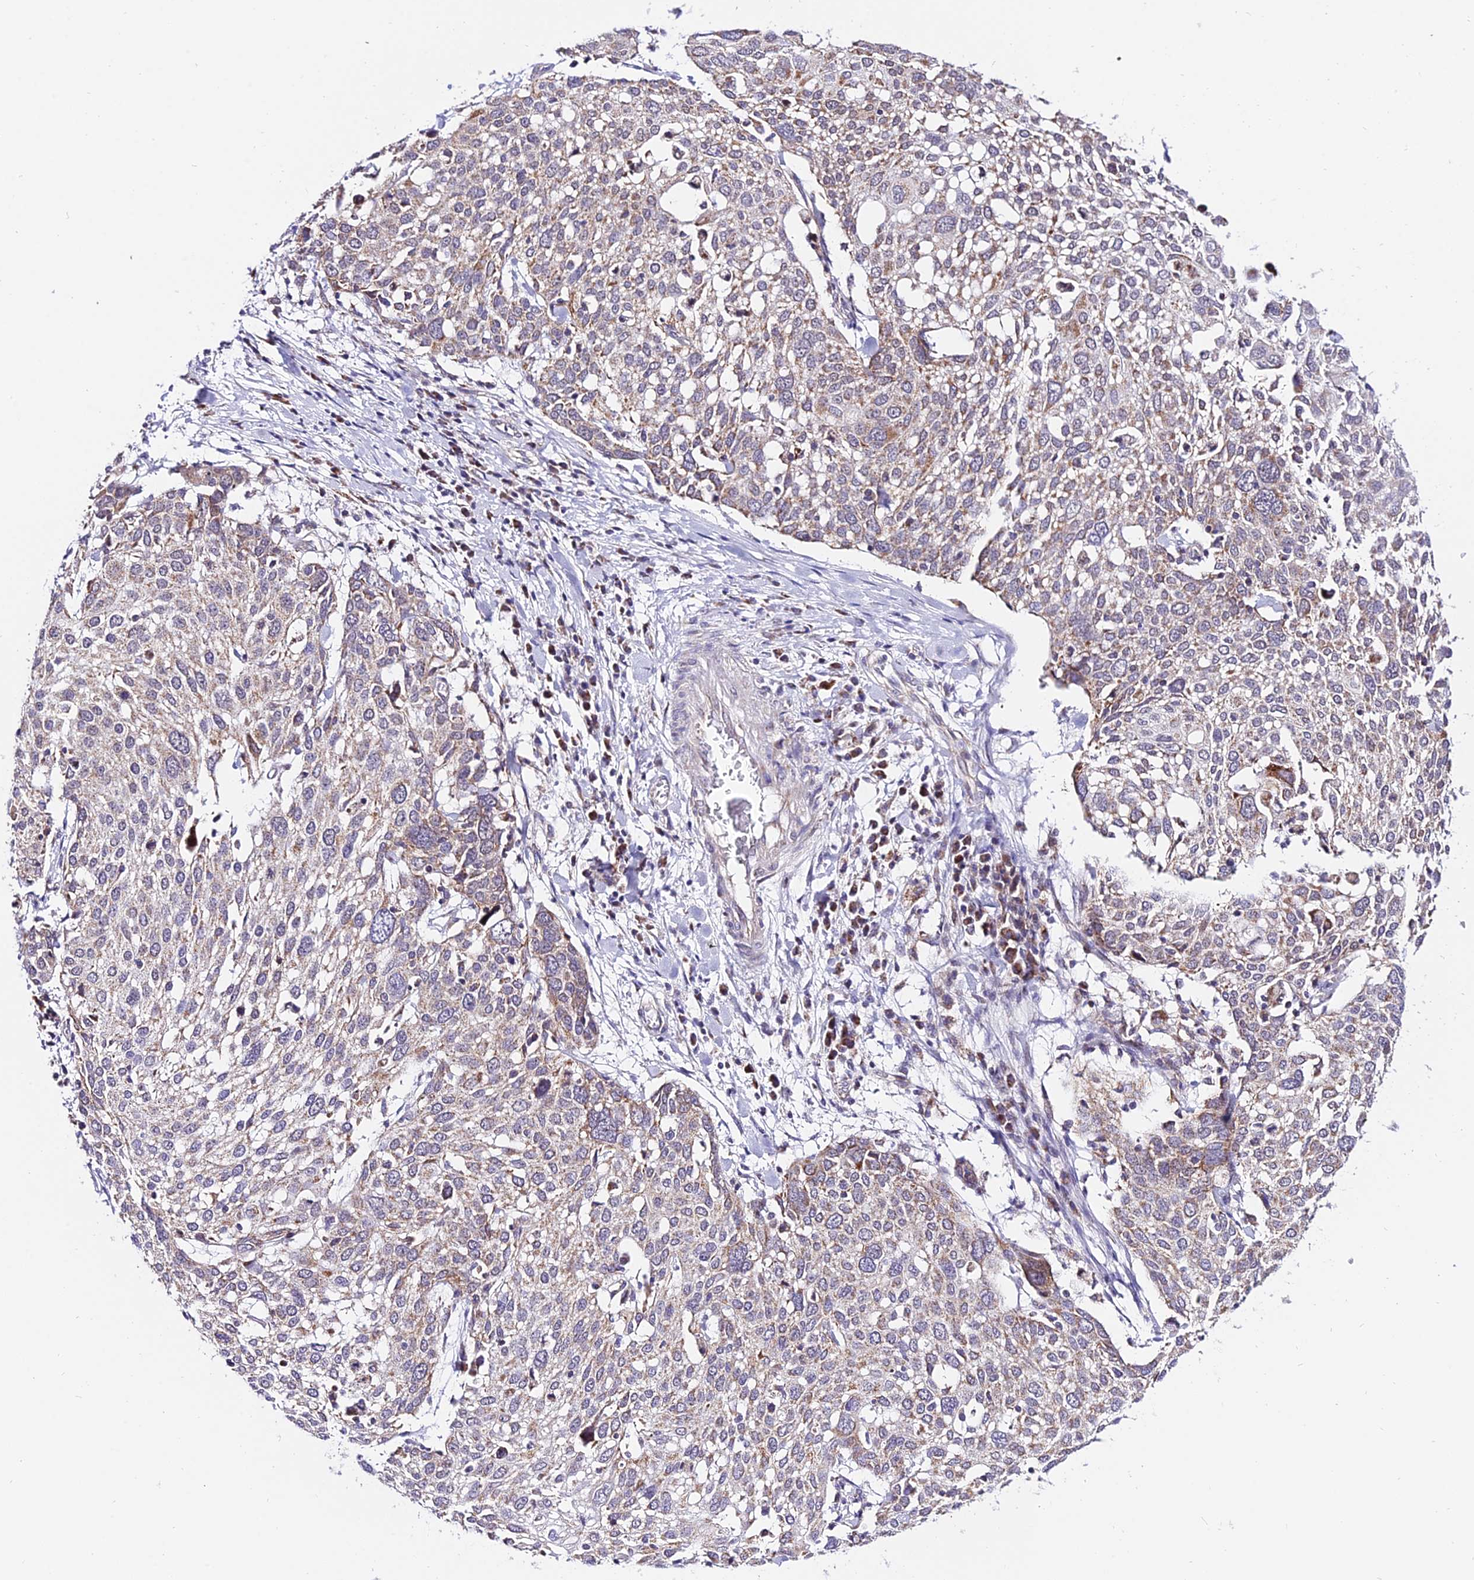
{"staining": {"intensity": "moderate", "quantity": "<25%", "location": "cytoplasmic/membranous"}, "tissue": "lung cancer", "cell_type": "Tumor cells", "image_type": "cancer", "snomed": [{"axis": "morphology", "description": "Squamous cell carcinoma, NOS"}, {"axis": "topography", "description": "Lung"}], "caption": "An image showing moderate cytoplasmic/membranous positivity in about <25% of tumor cells in squamous cell carcinoma (lung), as visualized by brown immunohistochemical staining.", "gene": "ATP5PB", "patient": {"sex": "male", "age": 65}}